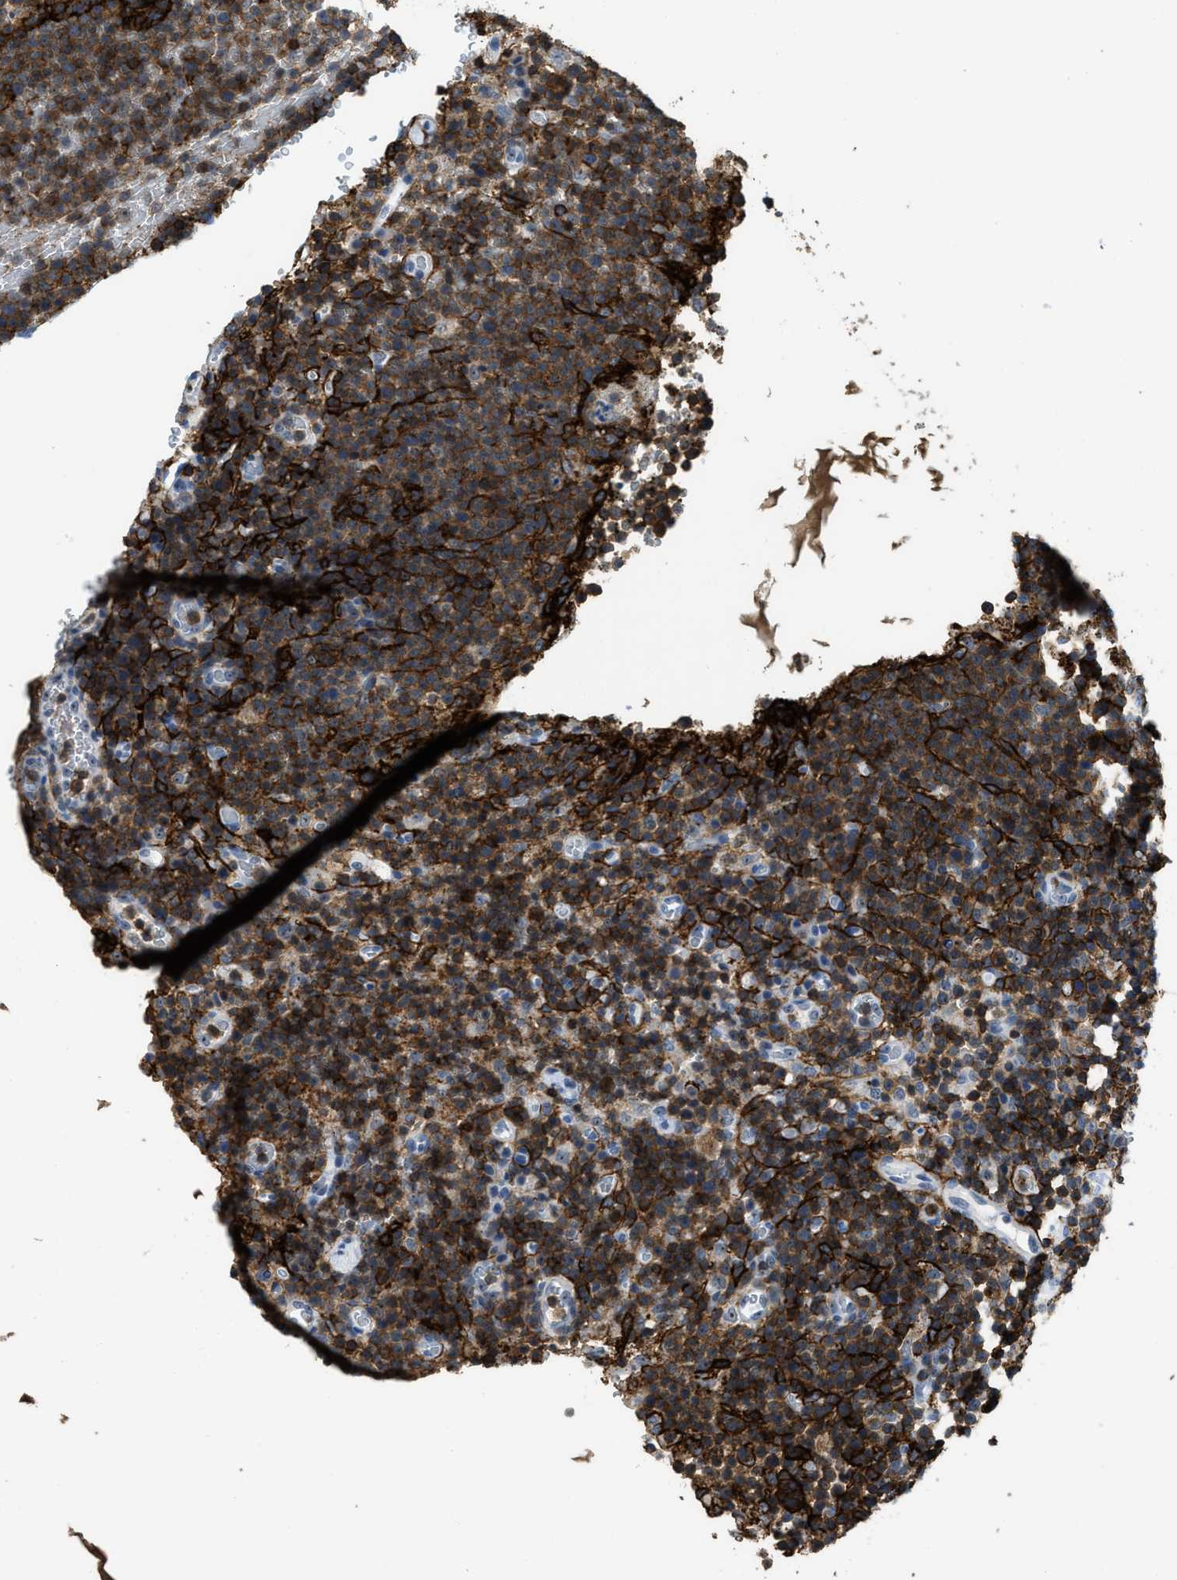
{"staining": {"intensity": "moderate", "quantity": "25%-75%", "location": "cytoplasmic/membranous"}, "tissue": "lymphoma", "cell_type": "Tumor cells", "image_type": "cancer", "snomed": [{"axis": "morphology", "description": "Malignant lymphoma, non-Hodgkin's type, High grade"}, {"axis": "topography", "description": "Lymph node"}], "caption": "Immunohistochemistry (IHC) (DAB (3,3'-diaminobenzidine)) staining of lymphoma demonstrates moderate cytoplasmic/membranous protein staining in about 25%-75% of tumor cells.", "gene": "FAM151A", "patient": {"sex": "male", "age": 61}}